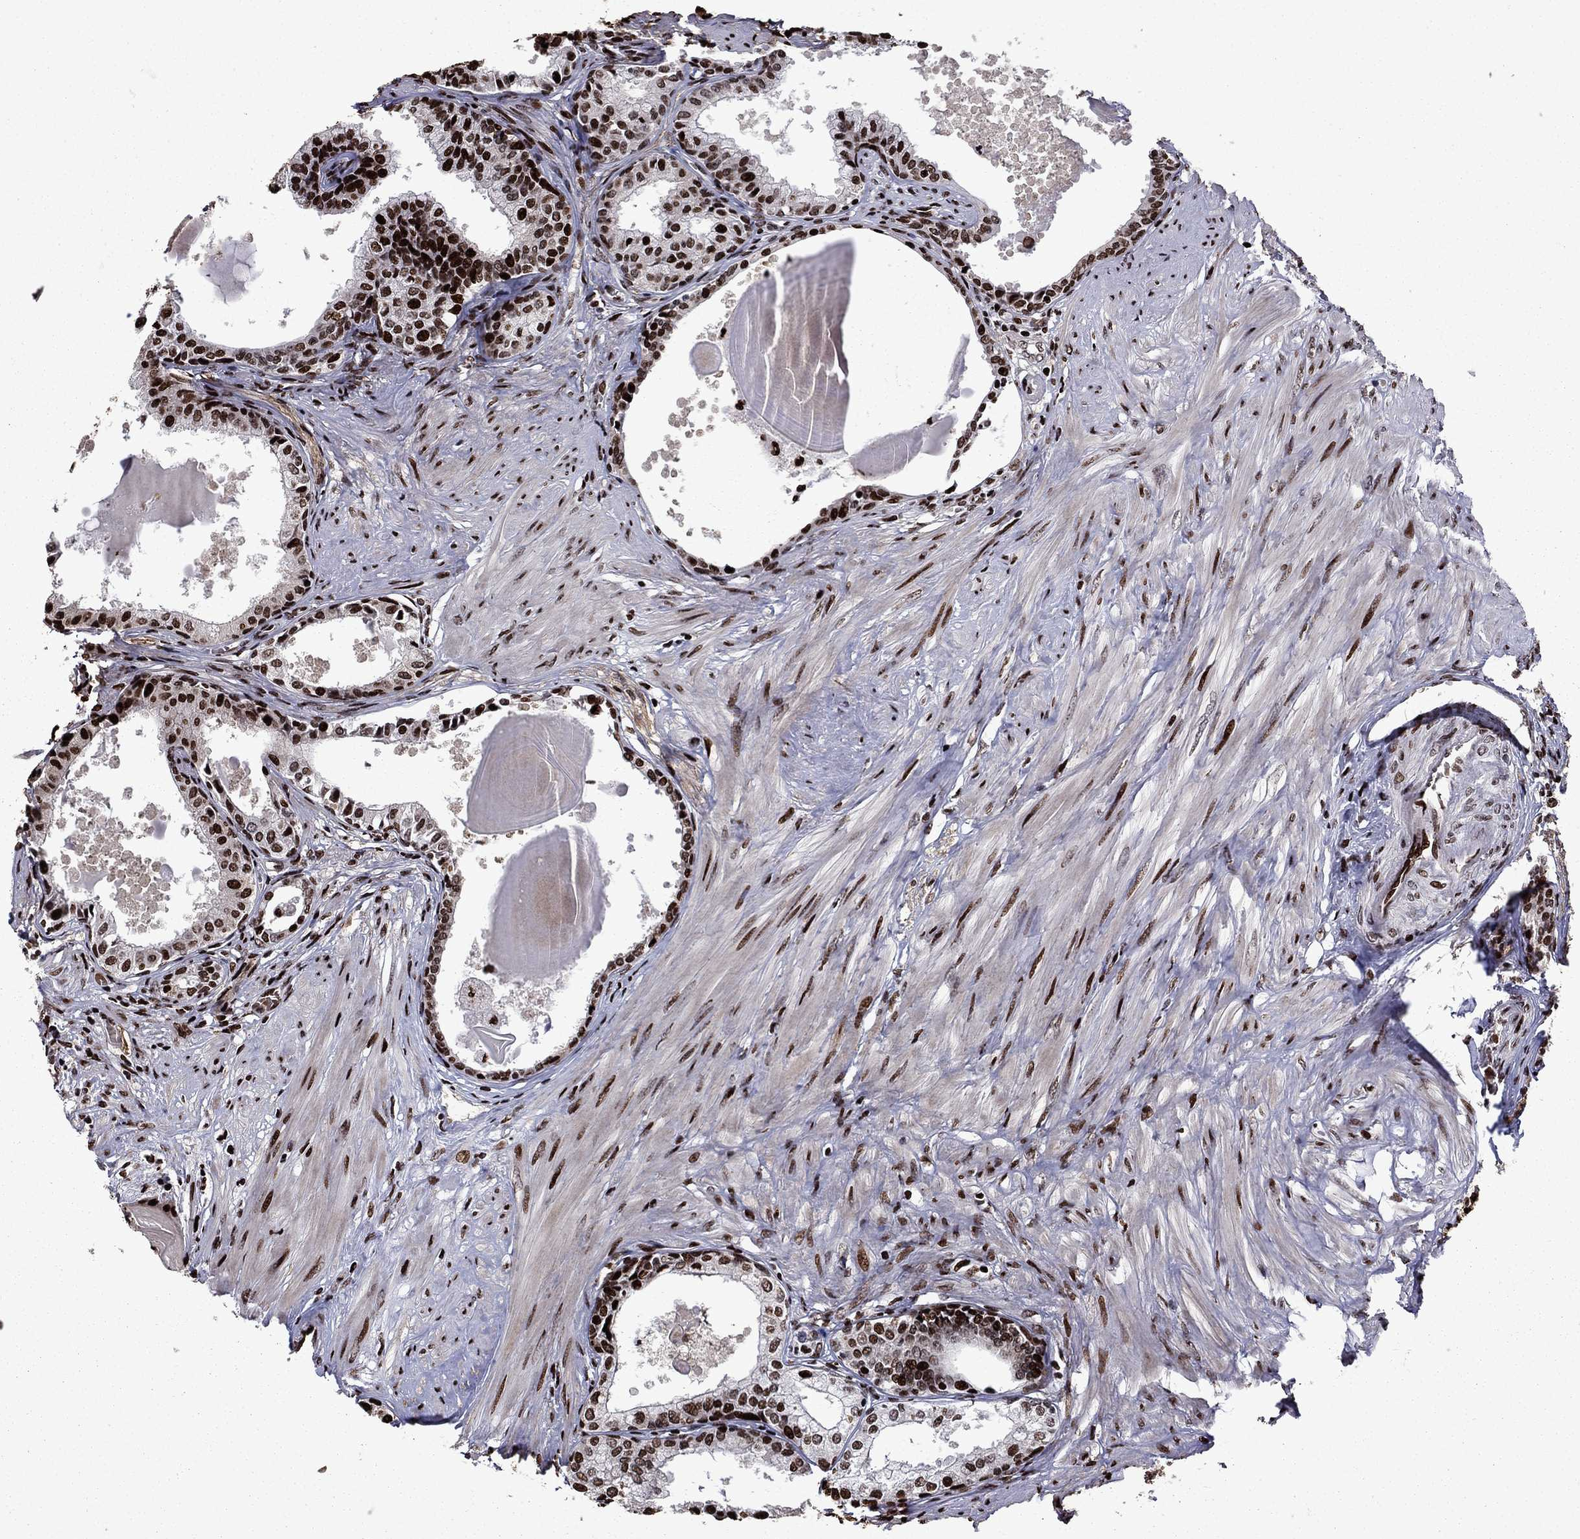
{"staining": {"intensity": "strong", "quantity": ">75%", "location": "nuclear"}, "tissue": "prostate", "cell_type": "Glandular cells", "image_type": "normal", "snomed": [{"axis": "morphology", "description": "Normal tissue, NOS"}, {"axis": "topography", "description": "Prostate"}], "caption": "Prostate stained with immunohistochemistry (IHC) reveals strong nuclear staining in approximately >75% of glandular cells. (DAB (3,3'-diaminobenzidine) IHC, brown staining for protein, blue staining for nuclei).", "gene": "LIMK1", "patient": {"sex": "male", "age": 63}}